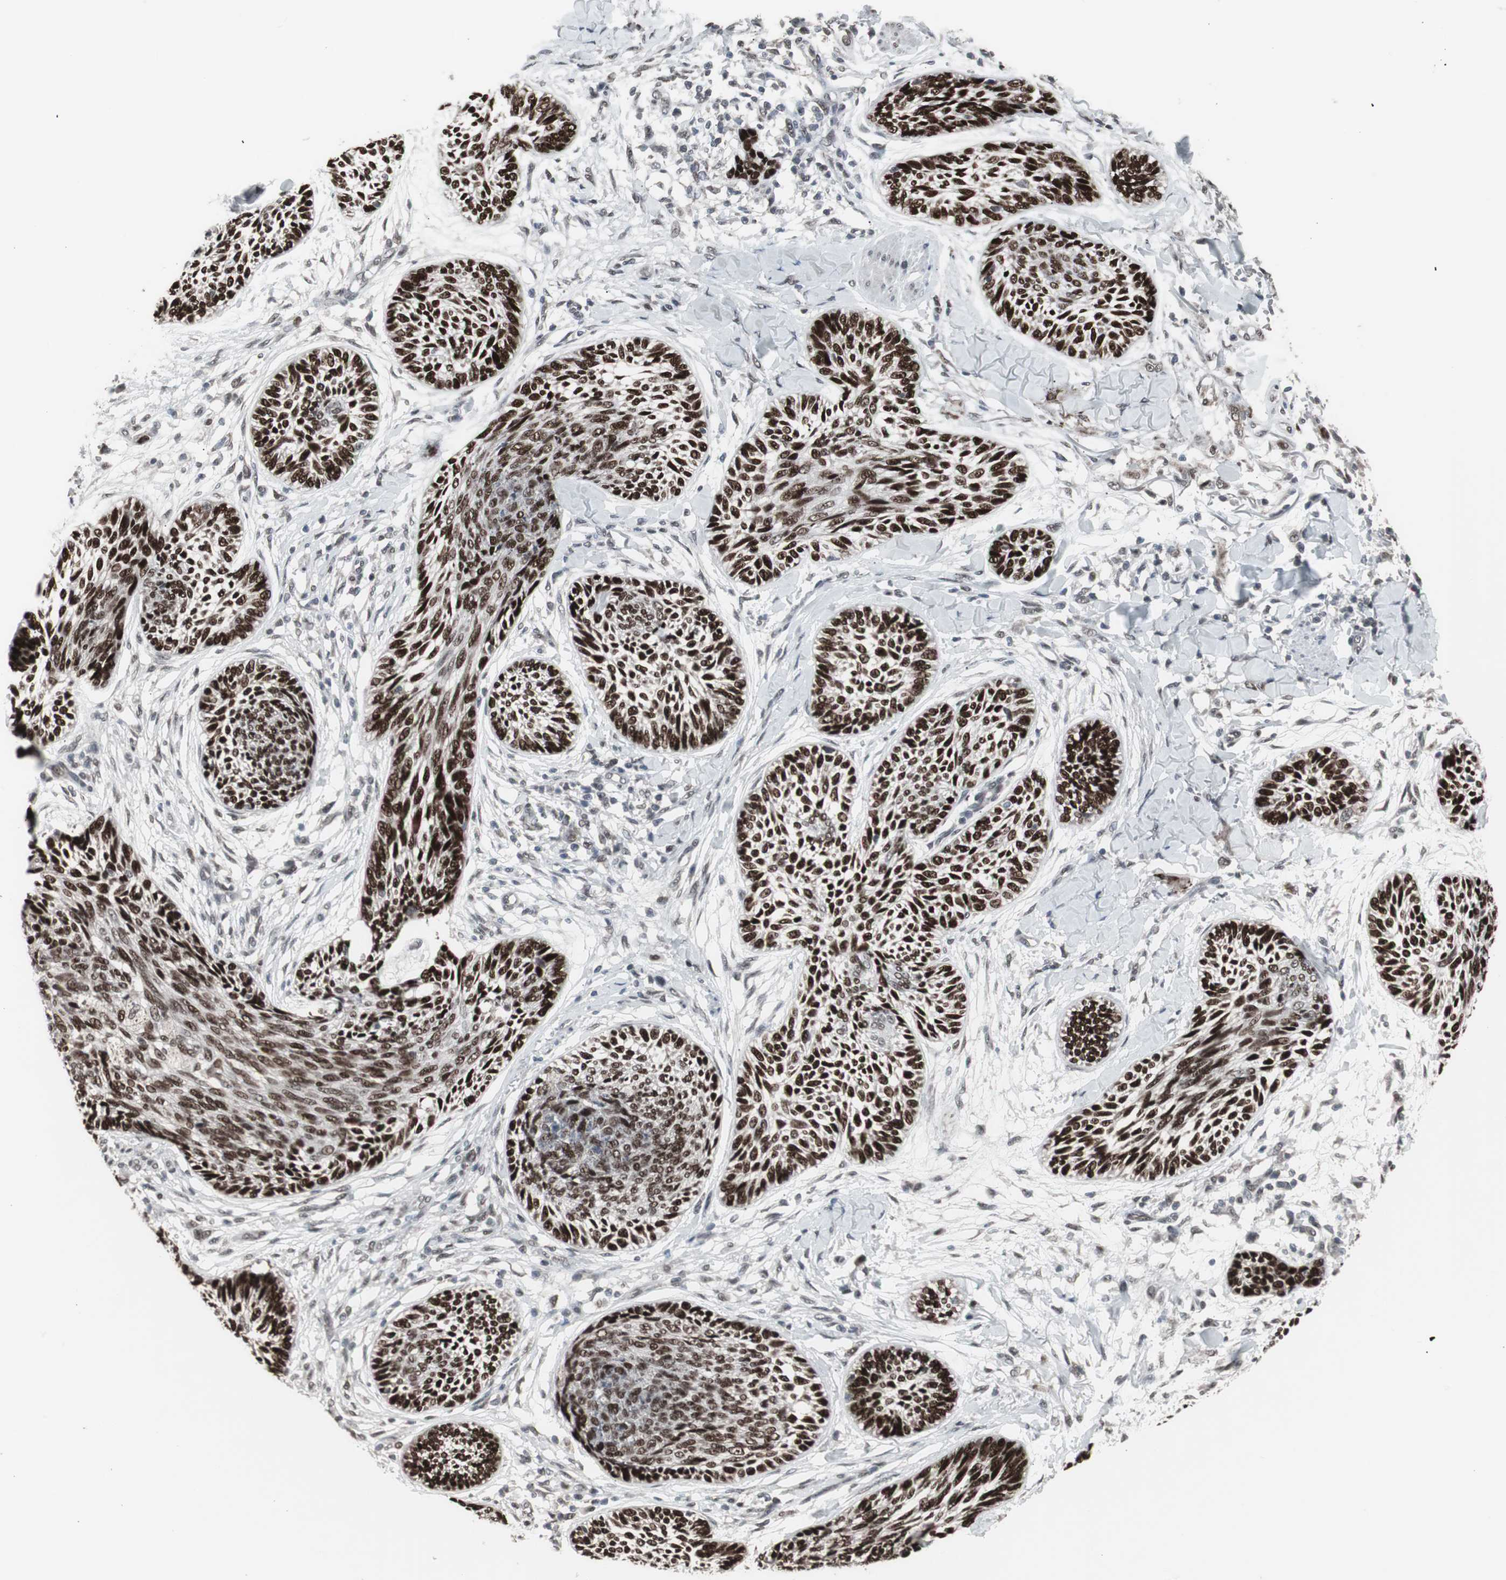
{"staining": {"intensity": "strong", "quantity": ">75%", "location": "nuclear"}, "tissue": "skin cancer", "cell_type": "Tumor cells", "image_type": "cancer", "snomed": [{"axis": "morphology", "description": "Papilloma, NOS"}, {"axis": "morphology", "description": "Basal cell carcinoma"}, {"axis": "topography", "description": "Skin"}], "caption": "Papilloma (skin) stained with a brown dye shows strong nuclear positive expression in about >75% of tumor cells.", "gene": "RXRA", "patient": {"sex": "male", "age": 87}}